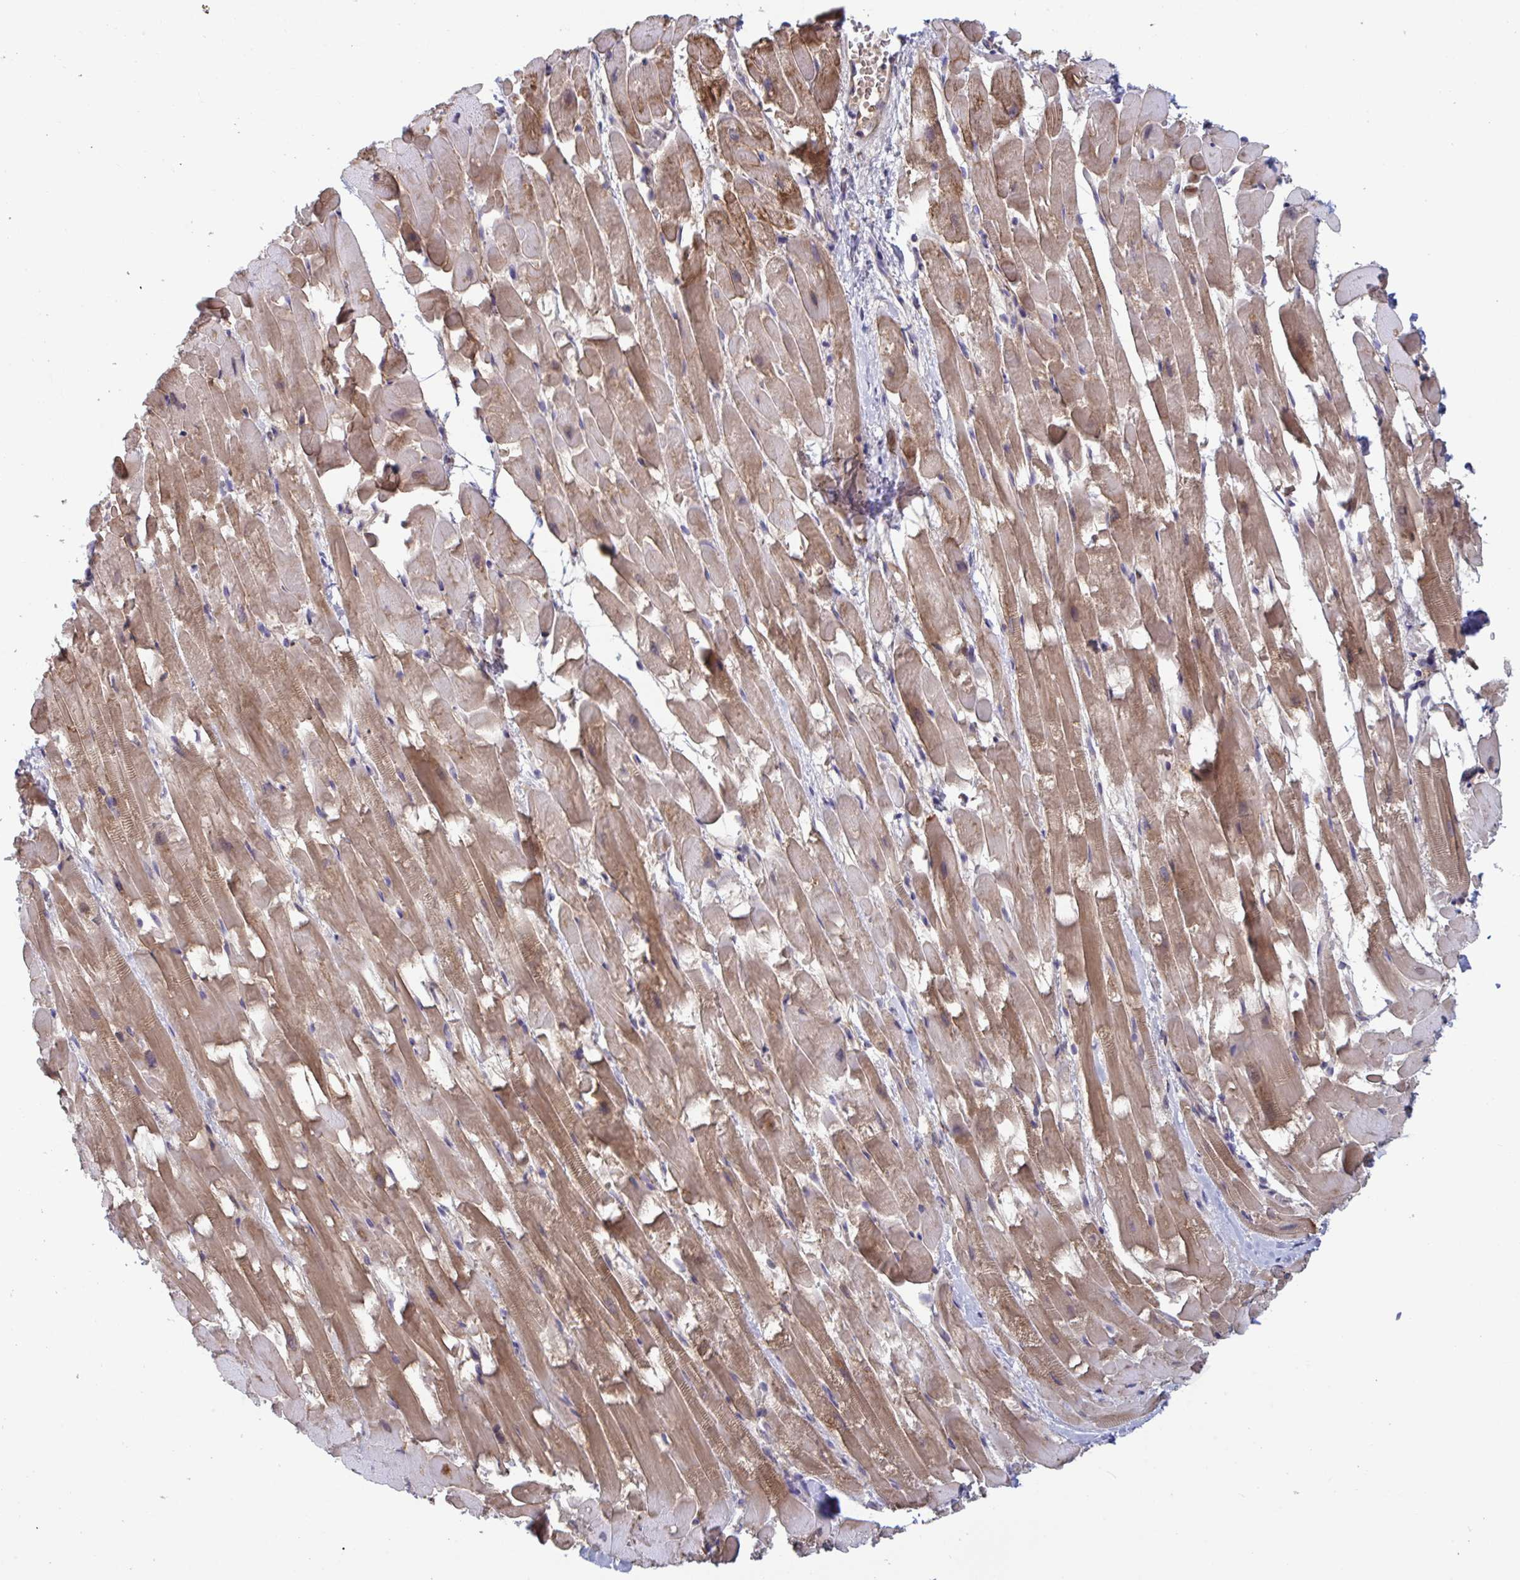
{"staining": {"intensity": "moderate", "quantity": "25%-75%", "location": "cytoplasmic/membranous"}, "tissue": "heart muscle", "cell_type": "Cardiomyocytes", "image_type": "normal", "snomed": [{"axis": "morphology", "description": "Normal tissue, NOS"}, {"axis": "topography", "description": "Heart"}], "caption": "IHC photomicrograph of unremarkable heart muscle: heart muscle stained using immunohistochemistry shows medium levels of moderate protein expression localized specifically in the cytoplasmic/membranous of cardiomyocytes, appearing as a cytoplasmic/membranous brown color.", "gene": "BCAT2", "patient": {"sex": "male", "age": 37}}